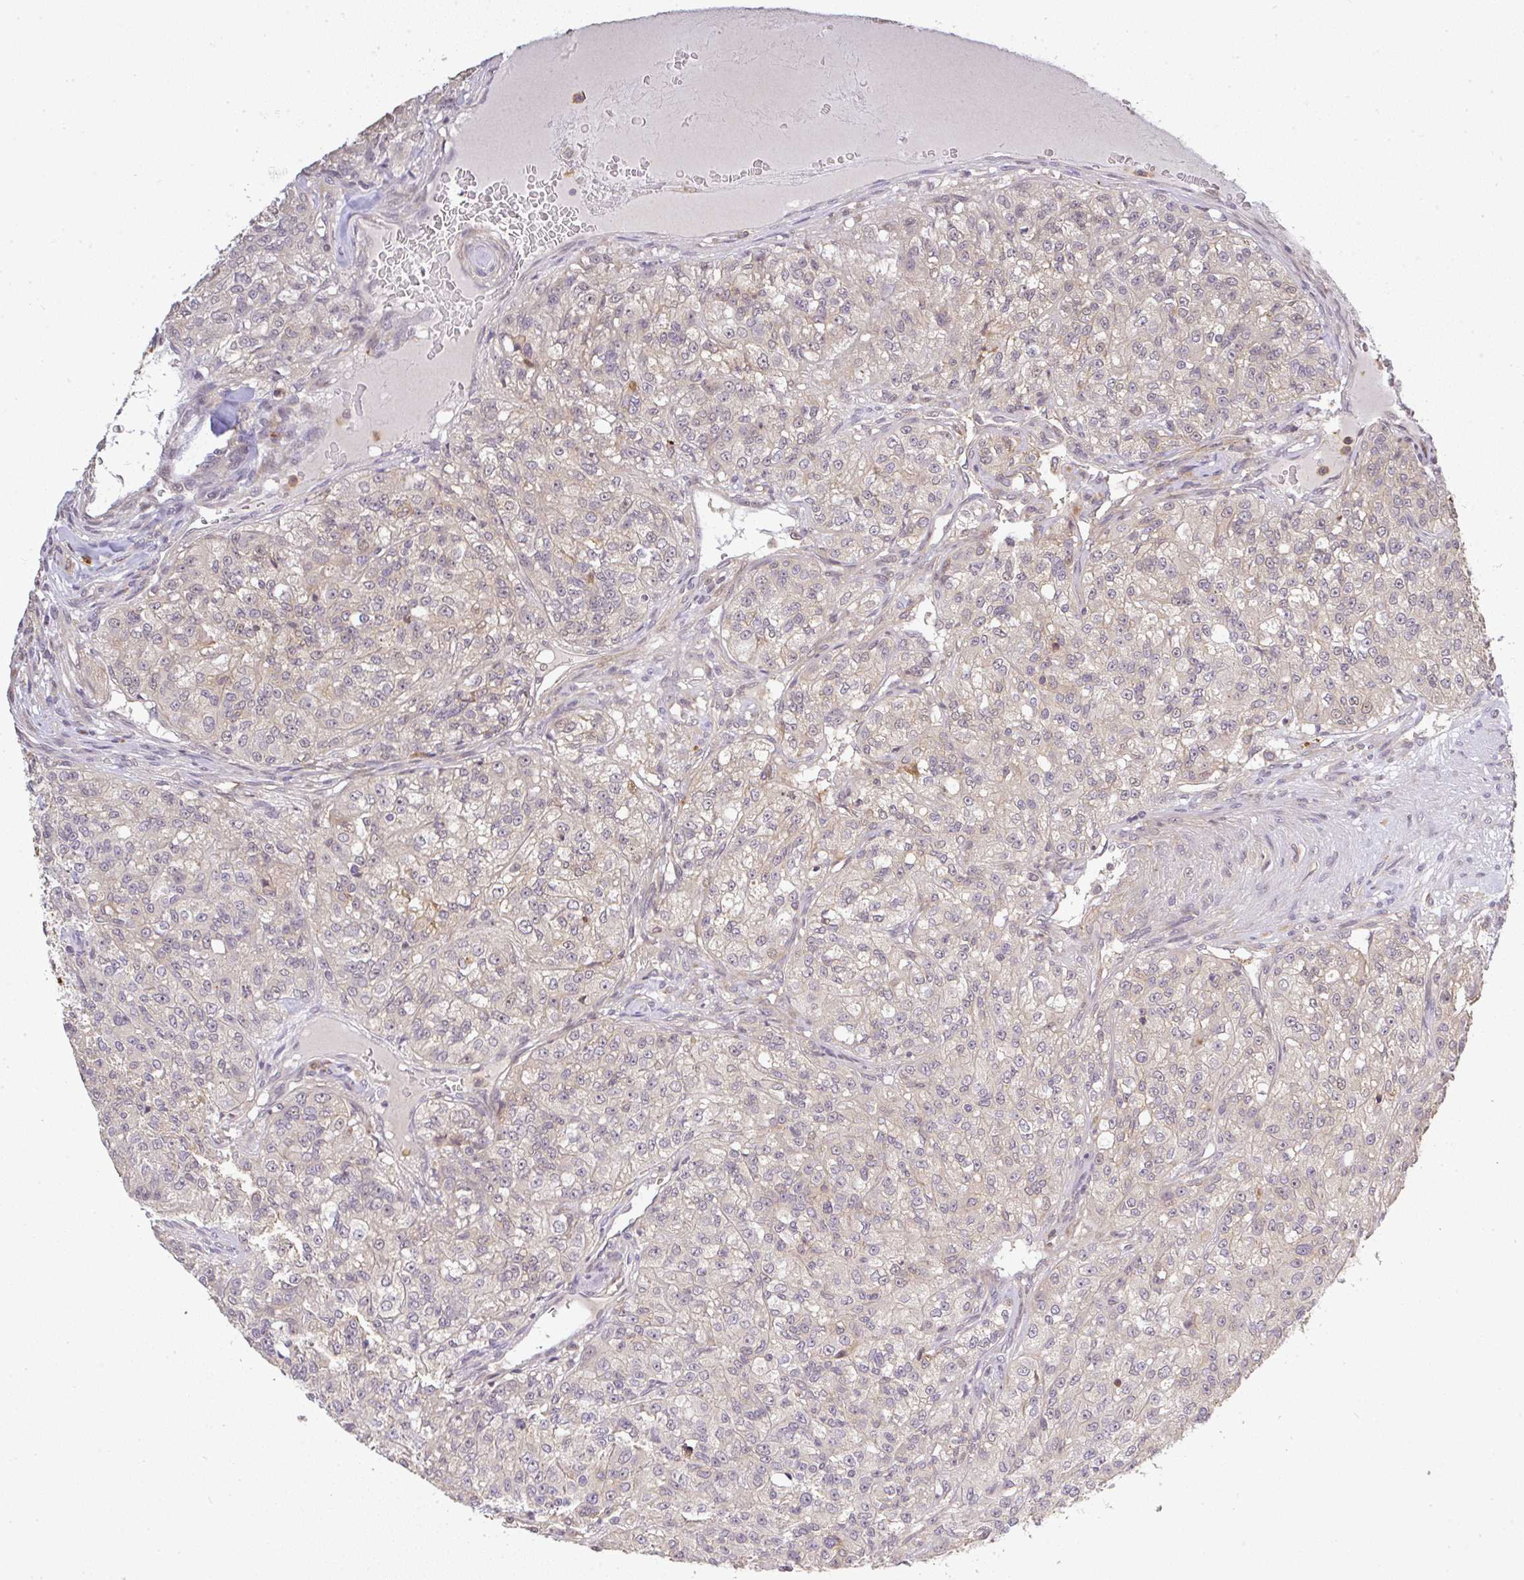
{"staining": {"intensity": "negative", "quantity": "none", "location": "none"}, "tissue": "renal cancer", "cell_type": "Tumor cells", "image_type": "cancer", "snomed": [{"axis": "morphology", "description": "Adenocarcinoma, NOS"}, {"axis": "topography", "description": "Kidney"}], "caption": "This is an immunohistochemistry histopathology image of renal adenocarcinoma. There is no positivity in tumor cells.", "gene": "FAM153A", "patient": {"sex": "female", "age": 63}}